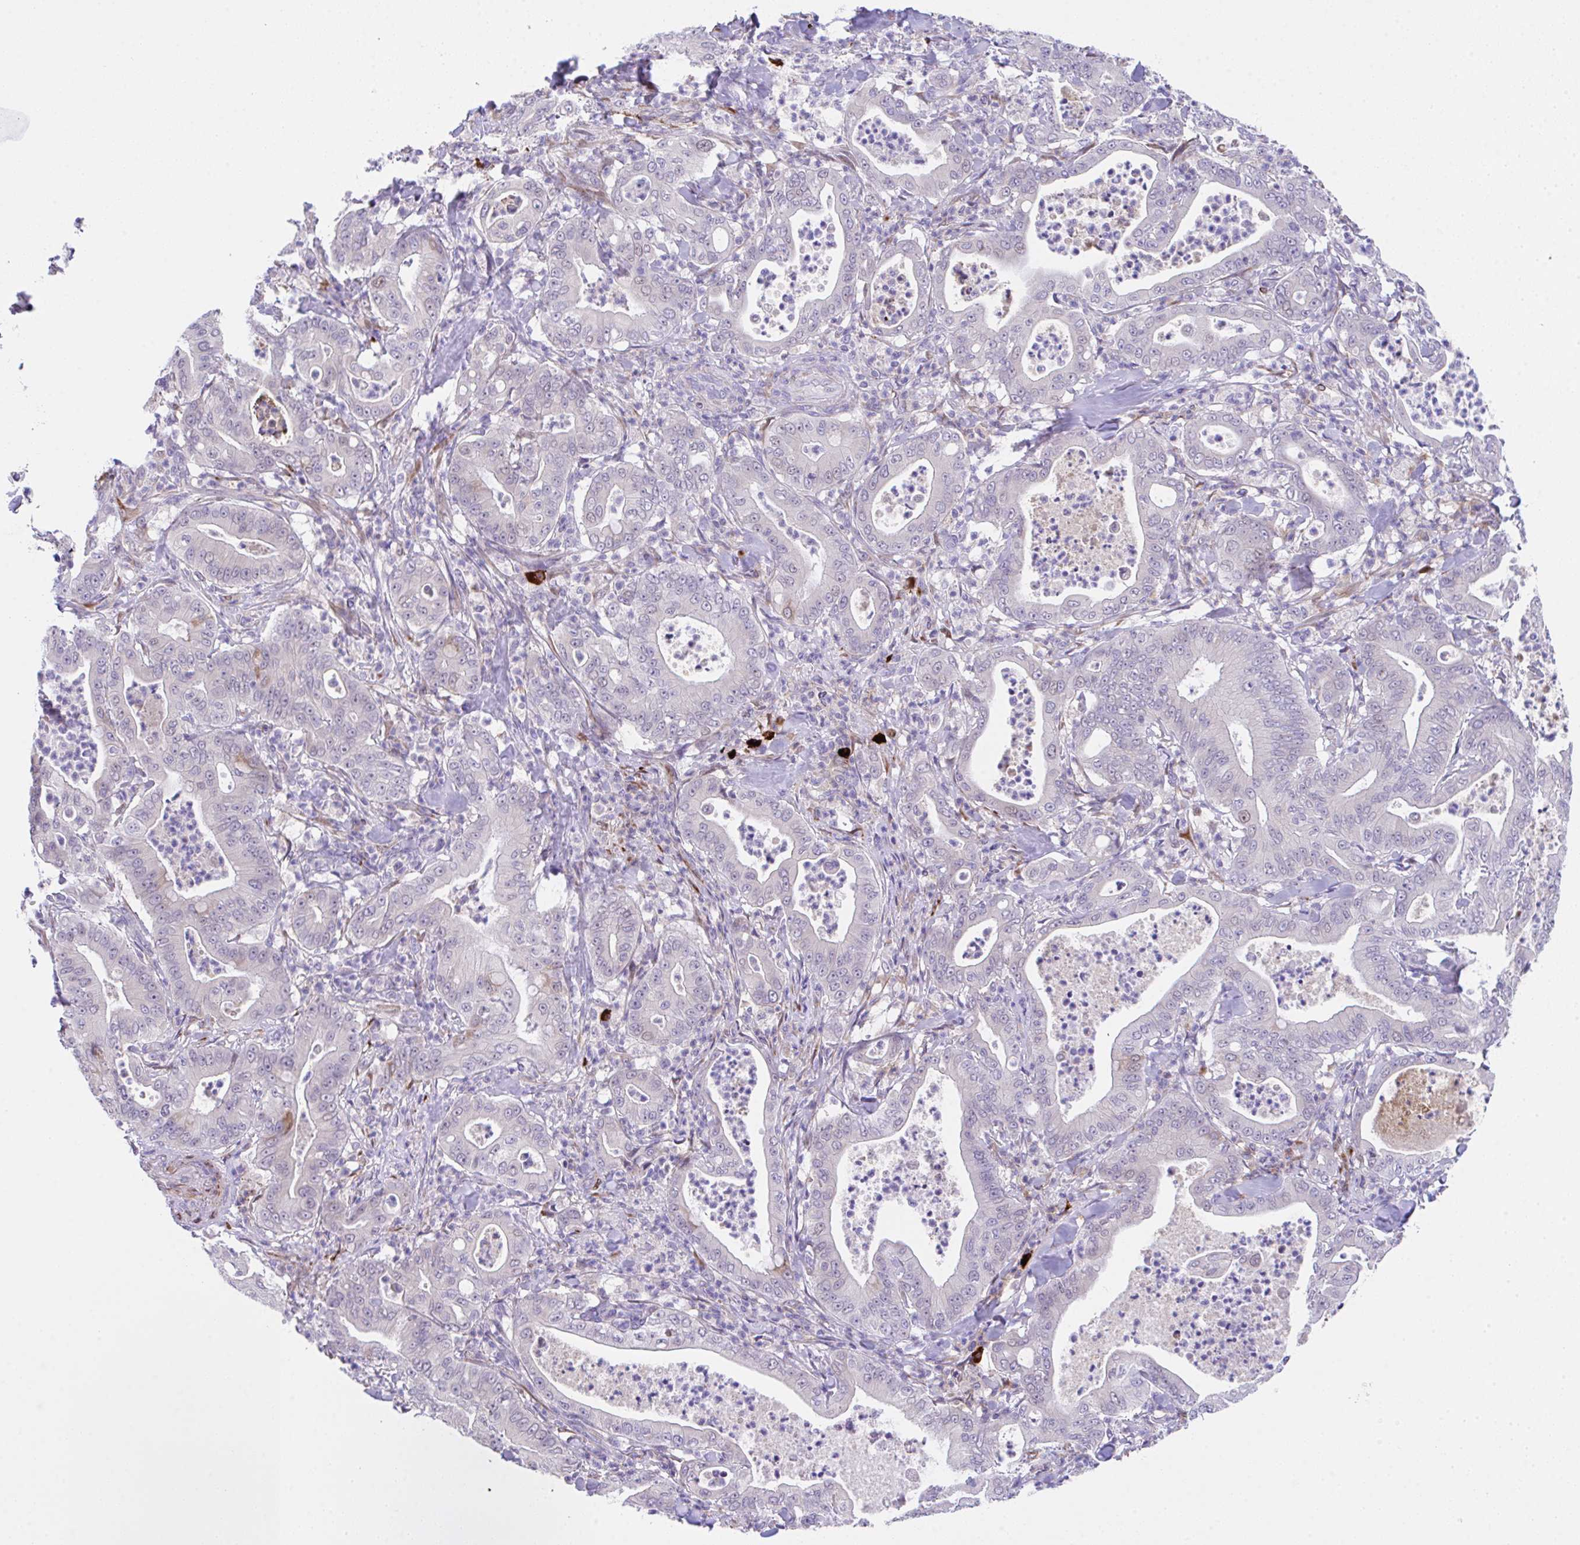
{"staining": {"intensity": "weak", "quantity": "<25%", "location": "nuclear"}, "tissue": "pancreatic cancer", "cell_type": "Tumor cells", "image_type": "cancer", "snomed": [{"axis": "morphology", "description": "Adenocarcinoma, NOS"}, {"axis": "topography", "description": "Pancreas"}], "caption": "Immunohistochemistry (IHC) of pancreatic cancer (adenocarcinoma) demonstrates no expression in tumor cells. (DAB (3,3'-diaminobenzidine) immunohistochemistry (IHC) with hematoxylin counter stain).", "gene": "HOXB4", "patient": {"sex": "male", "age": 71}}